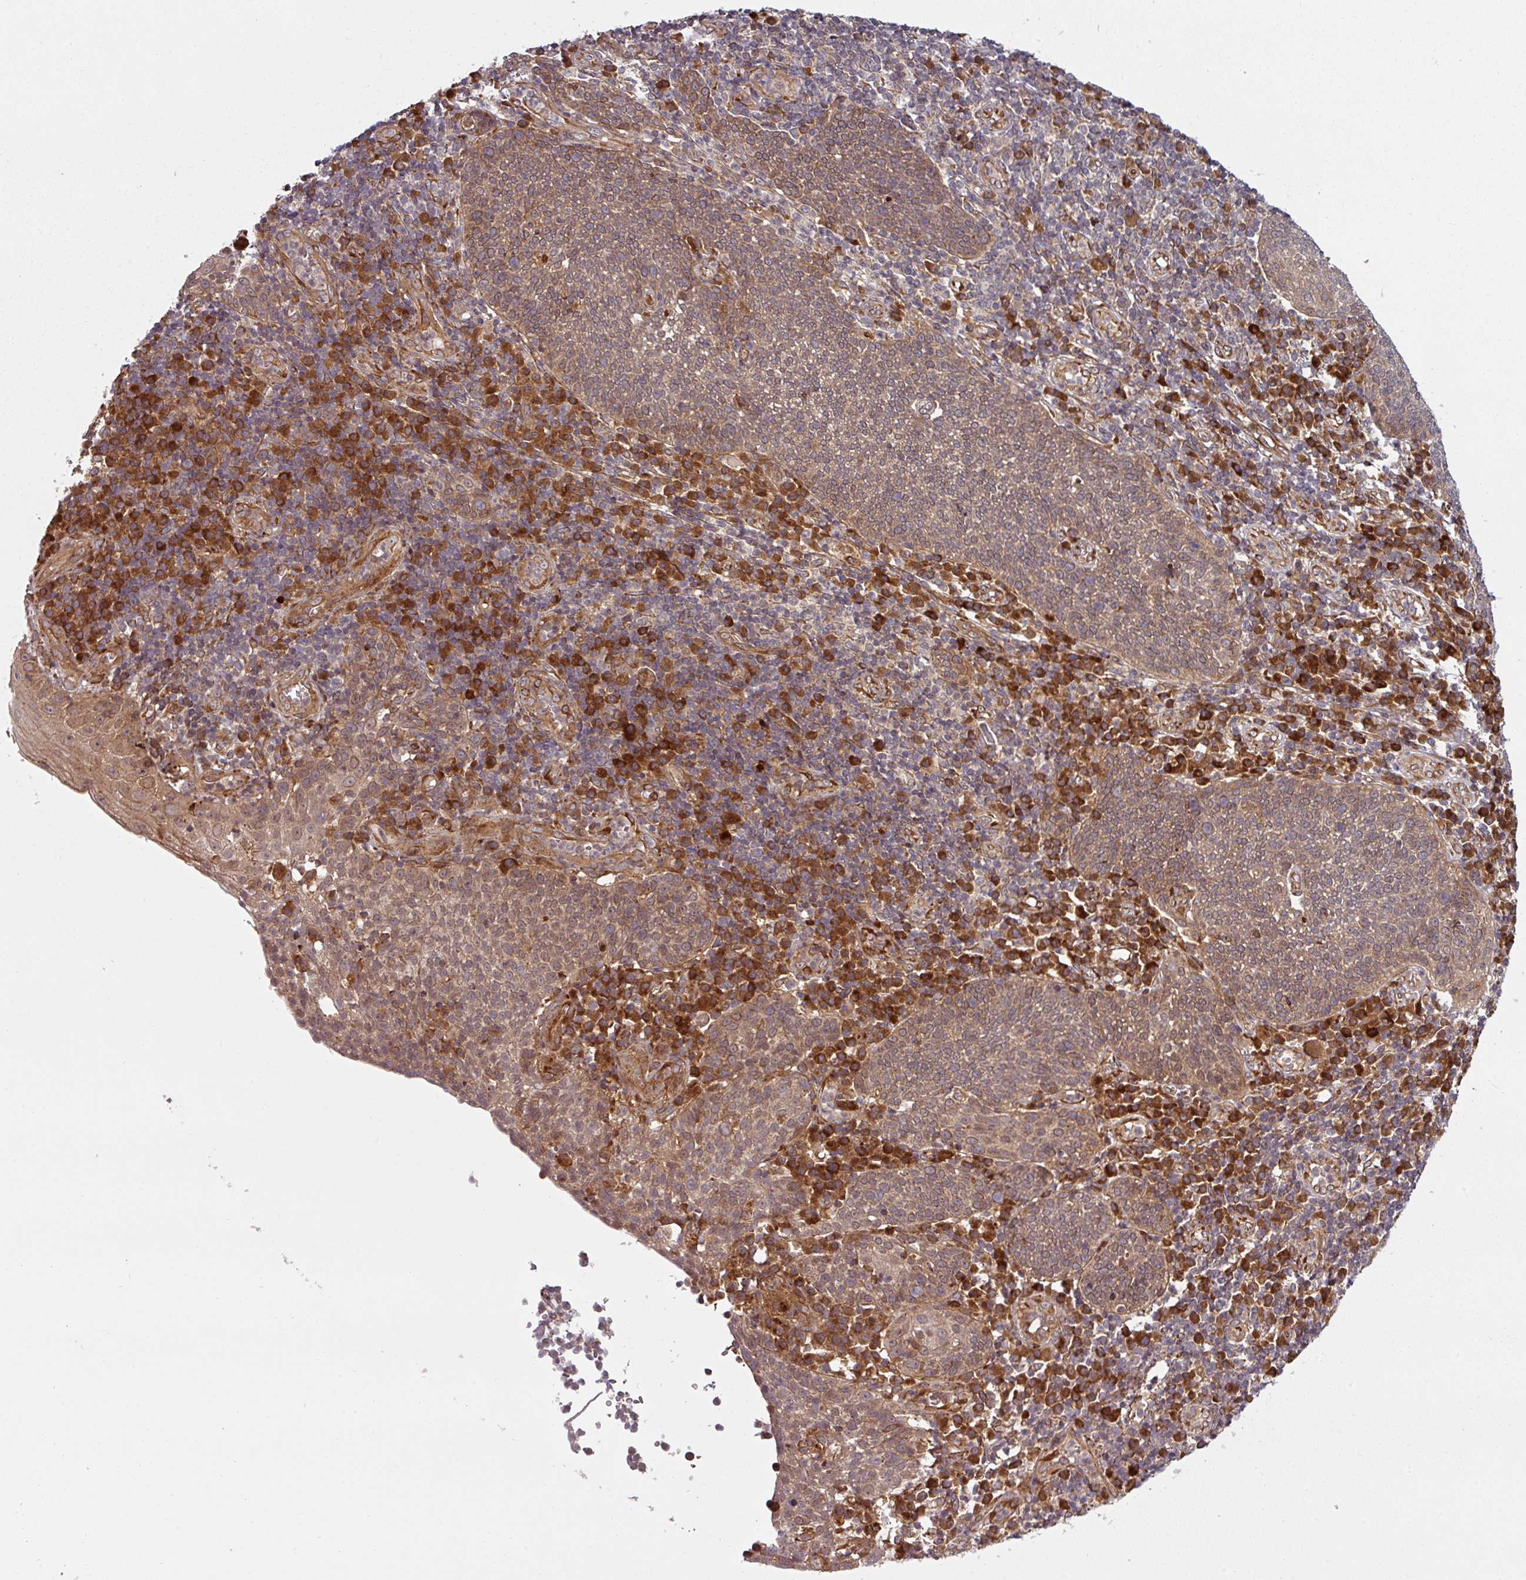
{"staining": {"intensity": "moderate", "quantity": ">75%", "location": "cytoplasmic/membranous"}, "tissue": "cervical cancer", "cell_type": "Tumor cells", "image_type": "cancer", "snomed": [{"axis": "morphology", "description": "Squamous cell carcinoma, NOS"}, {"axis": "topography", "description": "Cervix"}], "caption": "Human cervical cancer stained for a protein (brown) displays moderate cytoplasmic/membranous positive staining in about >75% of tumor cells.", "gene": "RAB5A", "patient": {"sex": "female", "age": 34}}